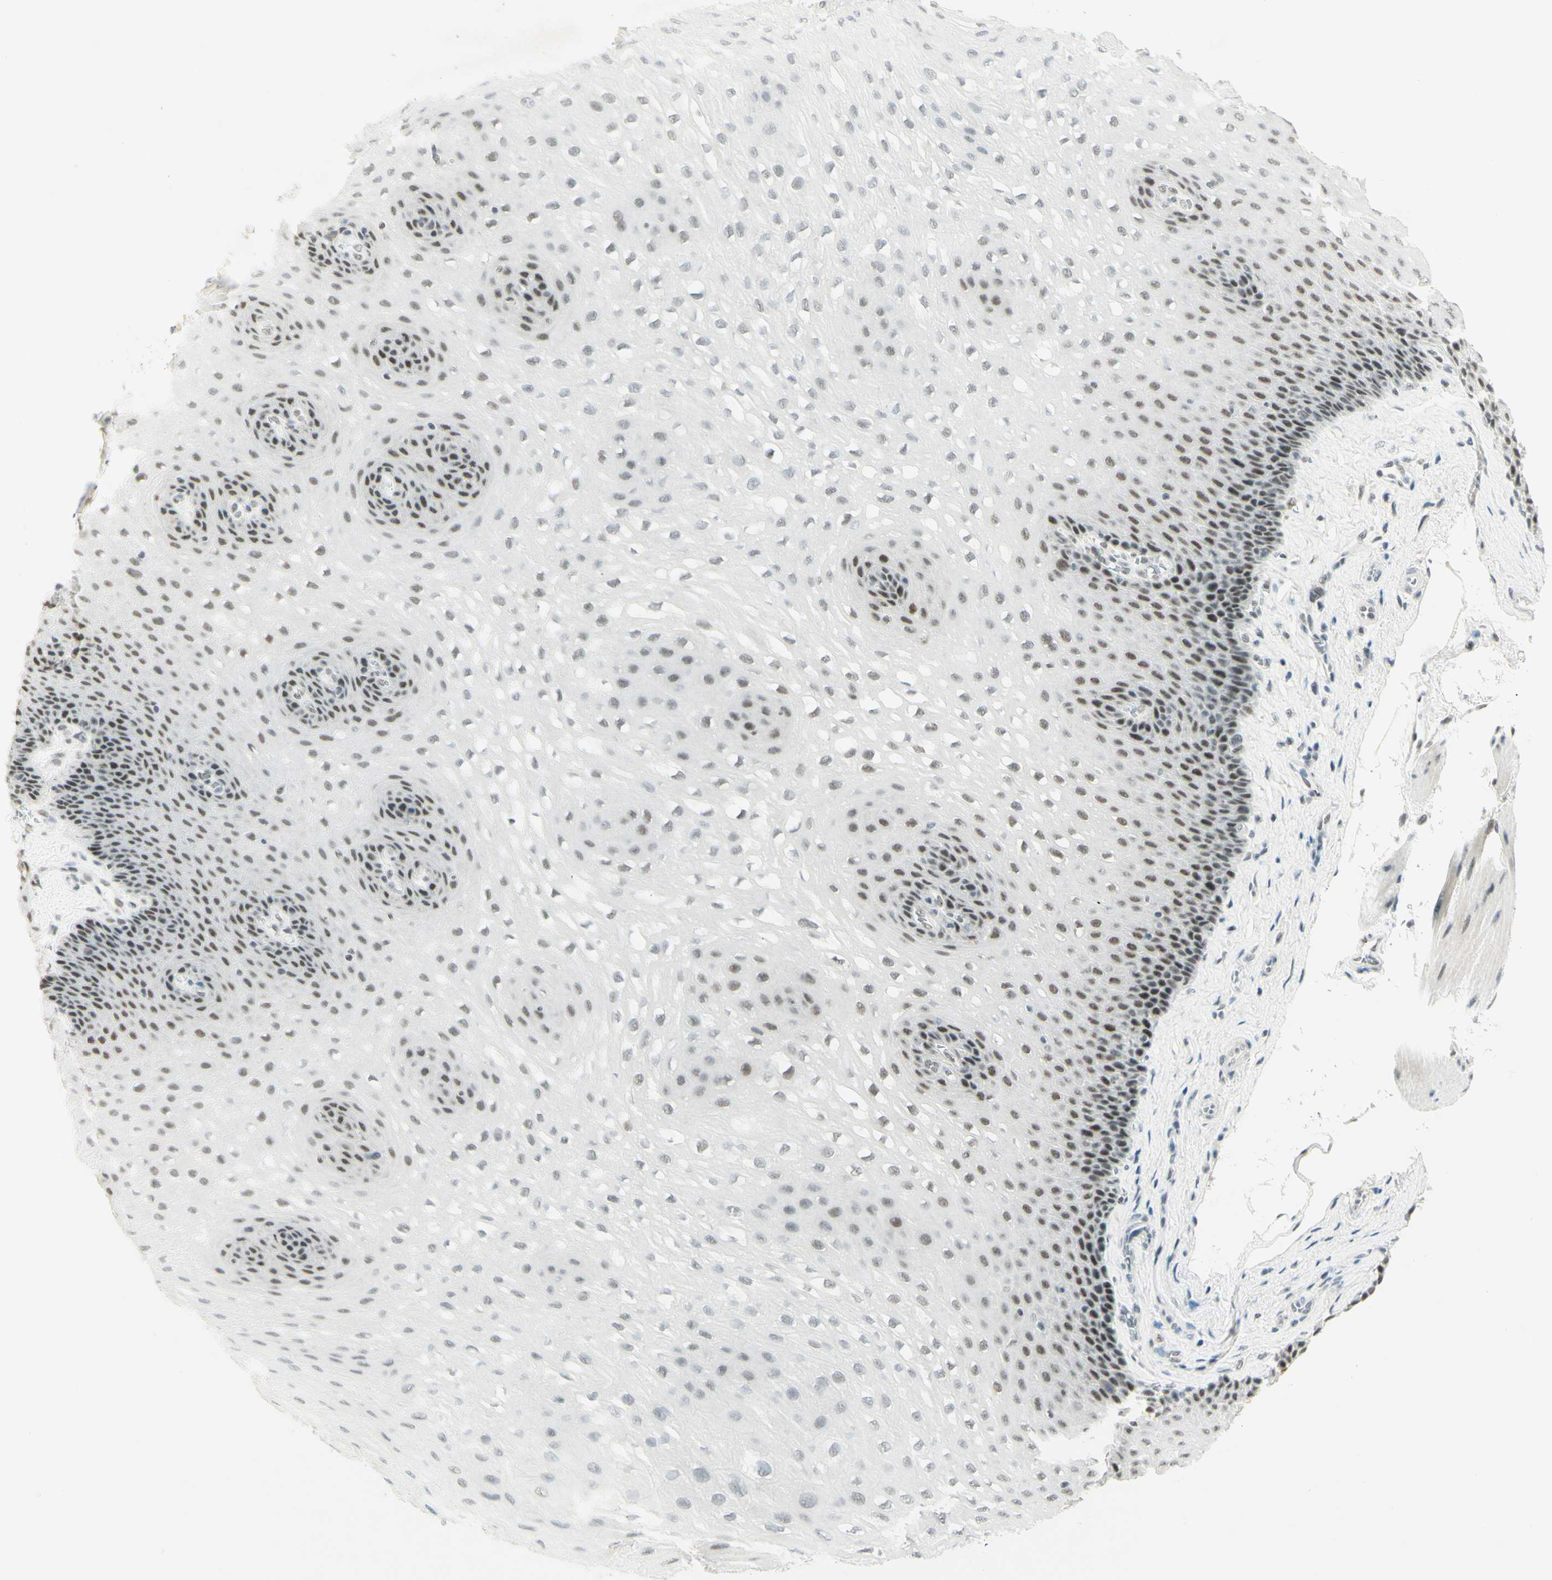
{"staining": {"intensity": "weak", "quantity": ">75%", "location": "nuclear"}, "tissue": "esophagus", "cell_type": "Squamous epithelial cells", "image_type": "normal", "snomed": [{"axis": "morphology", "description": "Normal tissue, NOS"}, {"axis": "topography", "description": "Esophagus"}], "caption": "Squamous epithelial cells demonstrate low levels of weak nuclear positivity in about >75% of cells in unremarkable esophagus. Nuclei are stained in blue.", "gene": "PMS2", "patient": {"sex": "female", "age": 72}}